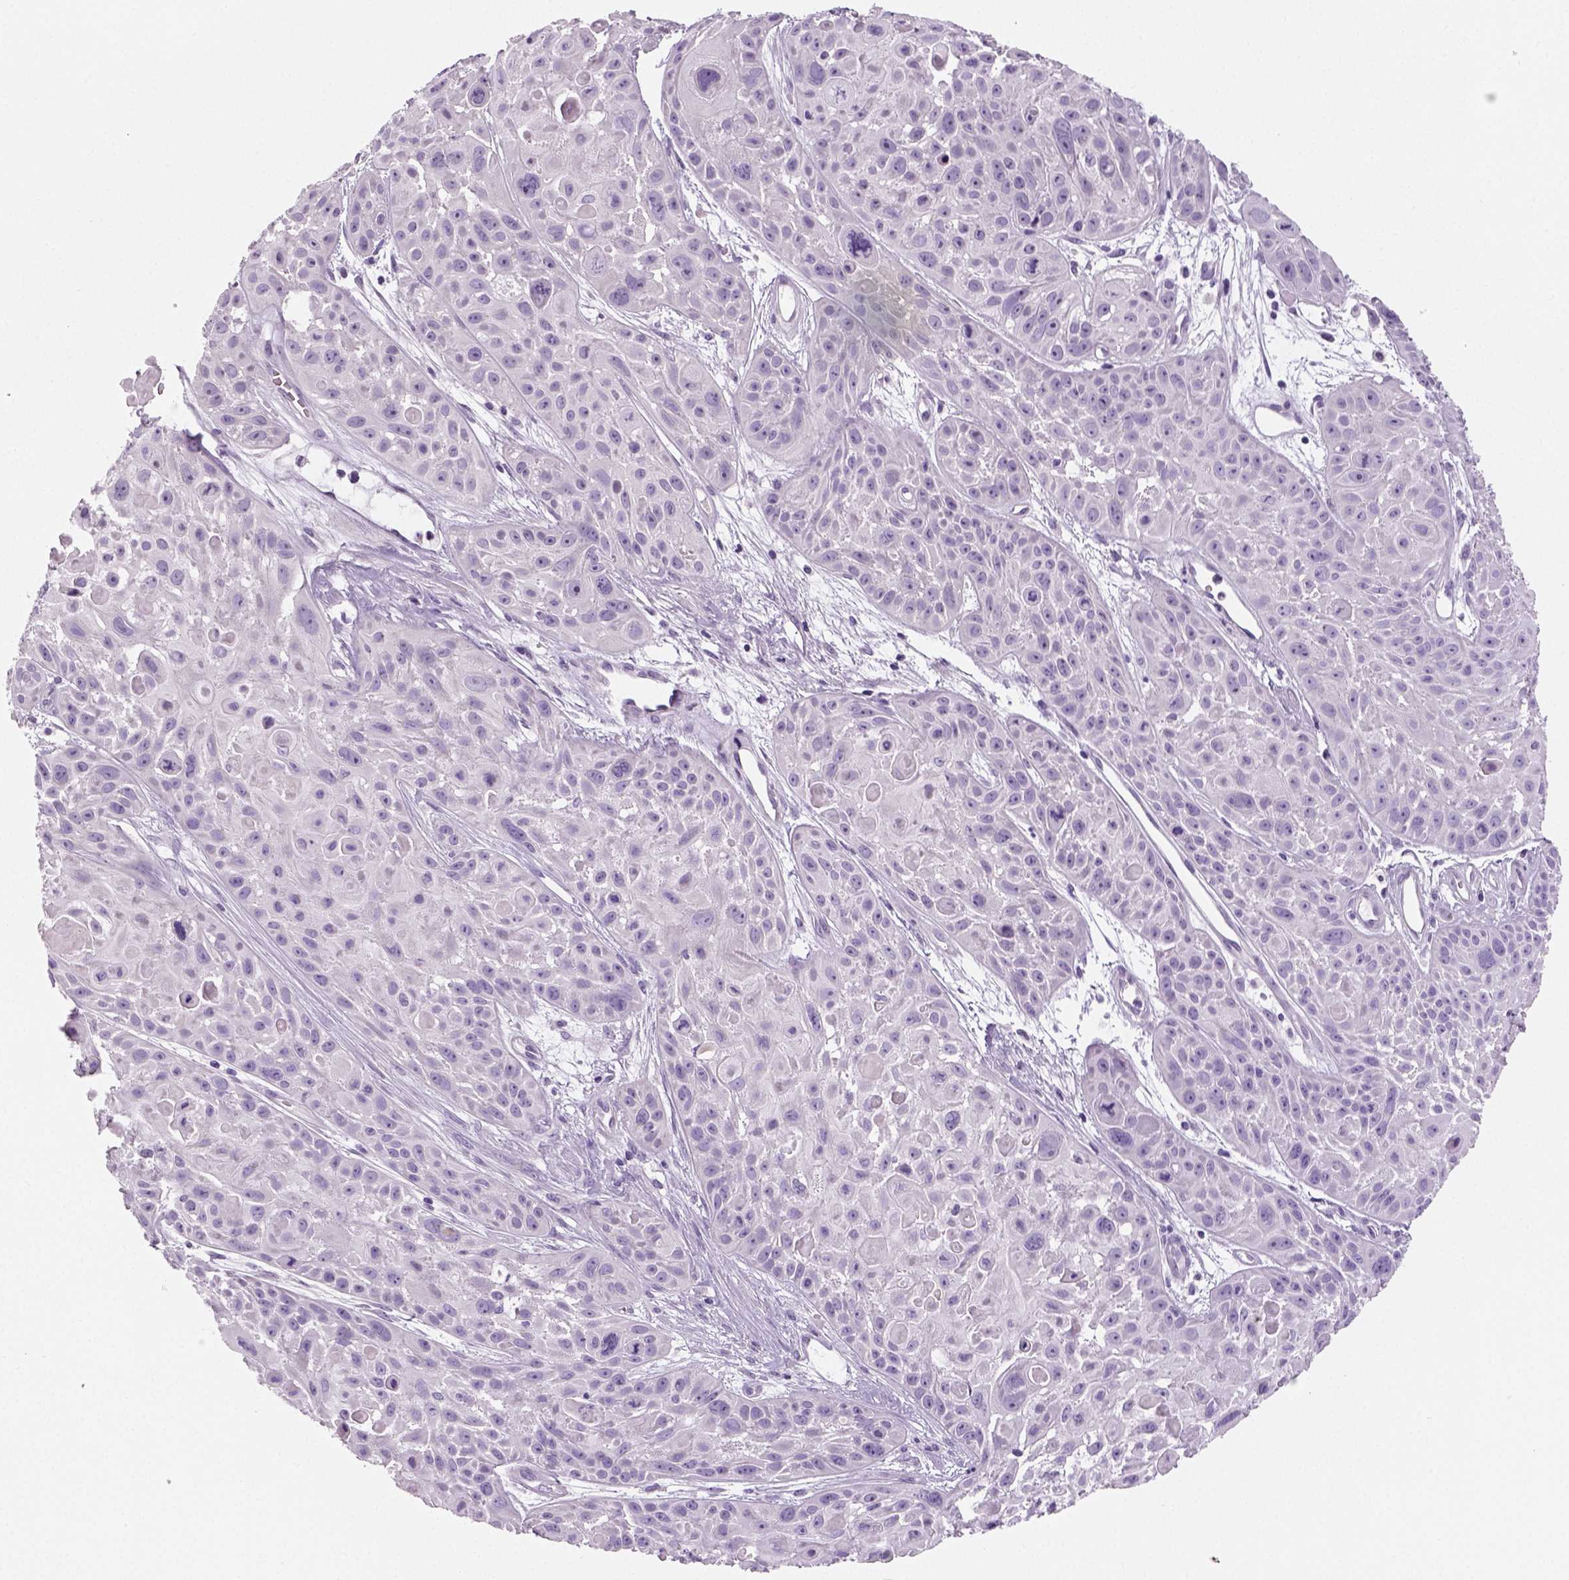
{"staining": {"intensity": "negative", "quantity": "none", "location": "none"}, "tissue": "skin cancer", "cell_type": "Tumor cells", "image_type": "cancer", "snomed": [{"axis": "morphology", "description": "Squamous cell carcinoma, NOS"}, {"axis": "topography", "description": "Skin"}, {"axis": "topography", "description": "Anal"}], "caption": "Tumor cells are negative for brown protein staining in skin squamous cell carcinoma.", "gene": "TSPAN7", "patient": {"sex": "female", "age": 75}}